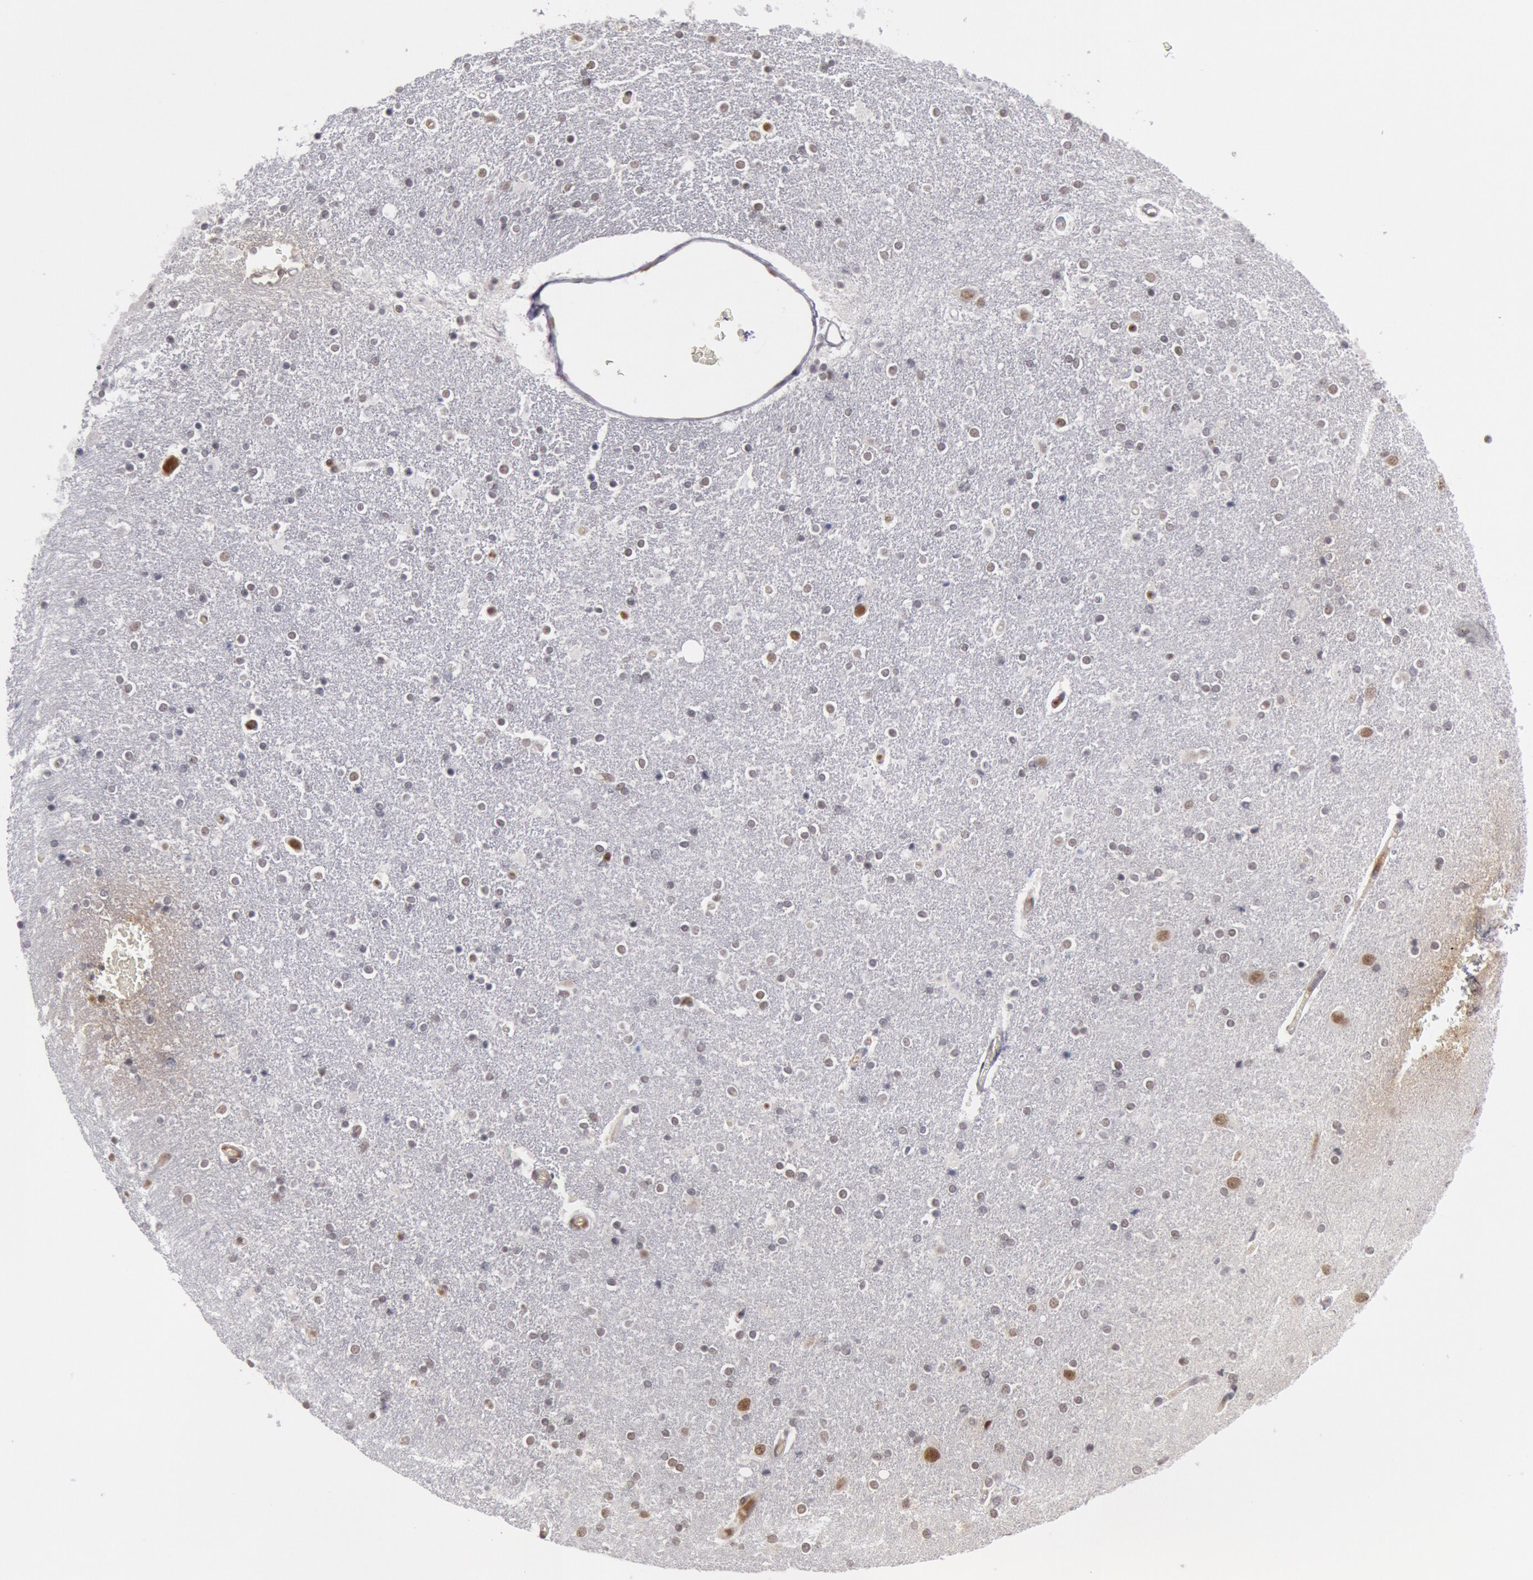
{"staining": {"intensity": "negative", "quantity": "none", "location": "none"}, "tissue": "caudate", "cell_type": "Glial cells", "image_type": "normal", "snomed": [{"axis": "morphology", "description": "Normal tissue, NOS"}, {"axis": "topography", "description": "Lateral ventricle wall"}], "caption": "Immunohistochemistry histopathology image of unremarkable caudate: caudate stained with DAB (3,3'-diaminobenzidine) displays no significant protein expression in glial cells. (DAB immunohistochemistry visualized using brightfield microscopy, high magnification).", "gene": "PPP4R3B", "patient": {"sex": "female", "age": 54}}